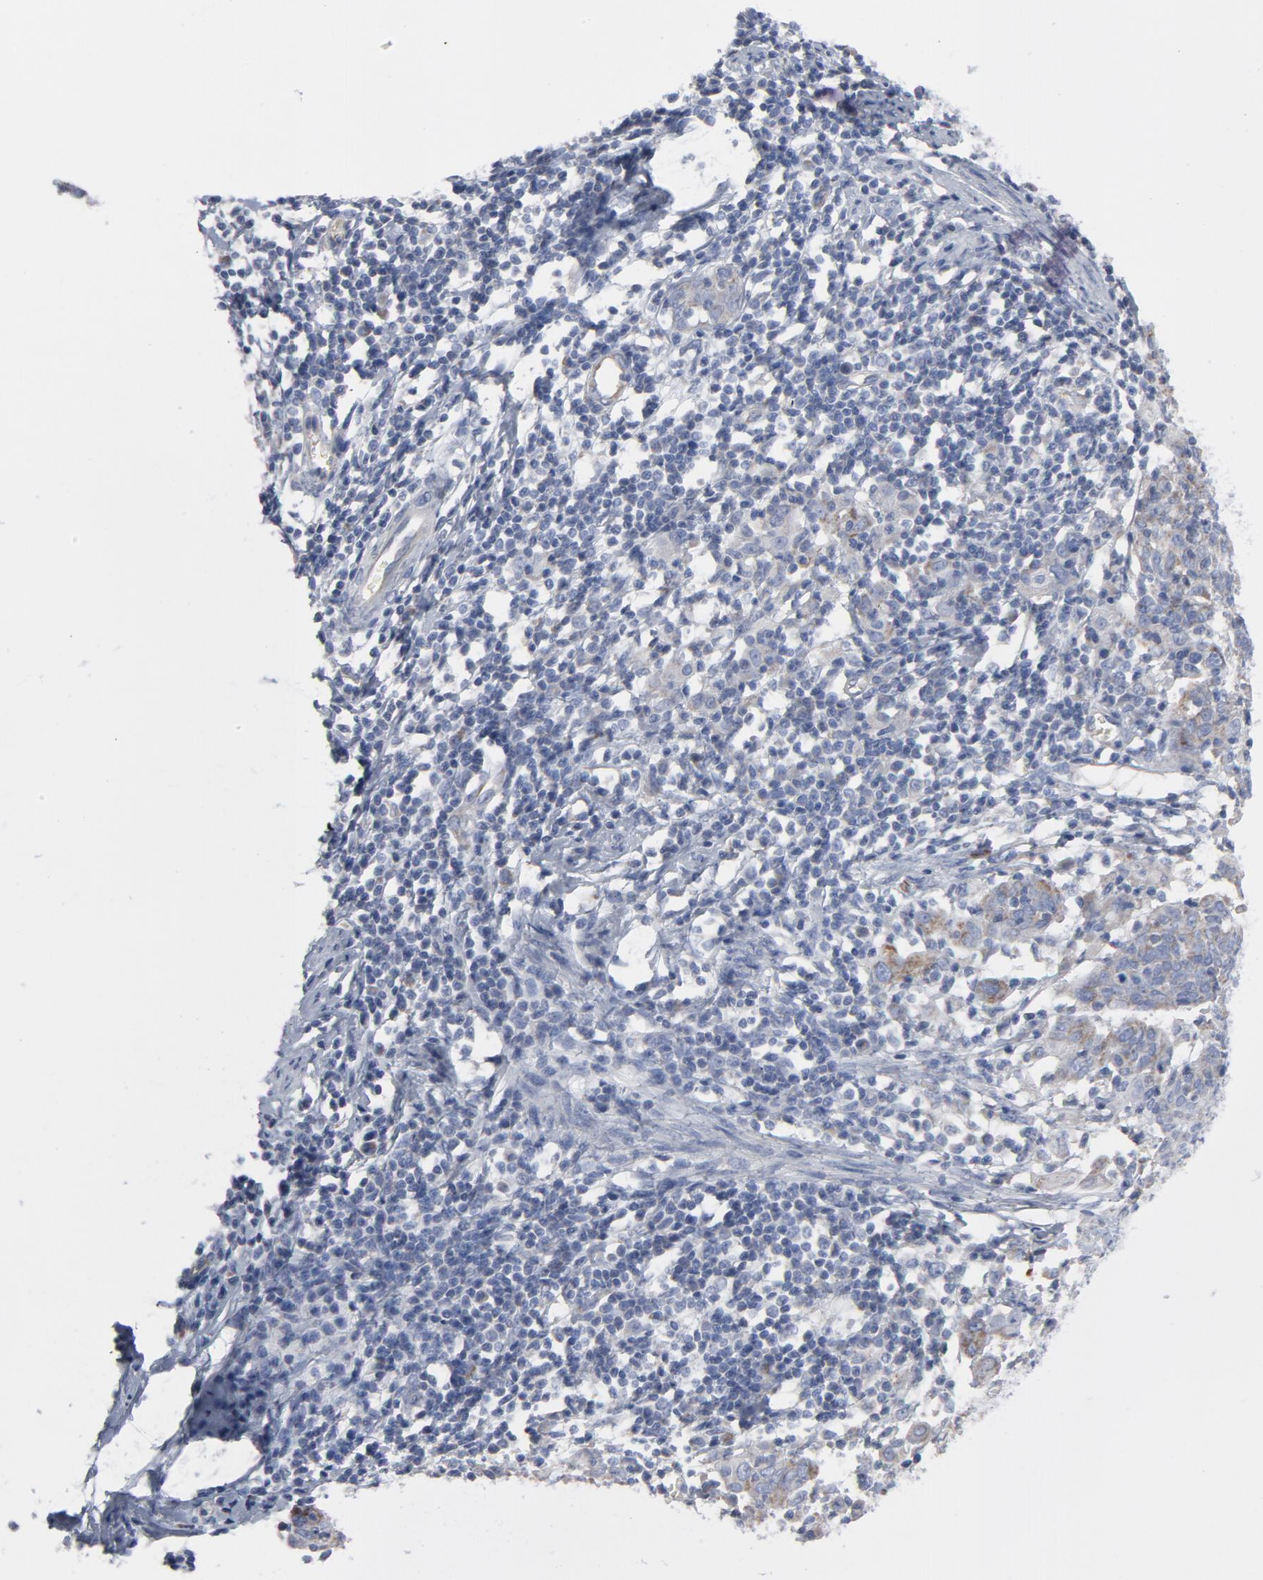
{"staining": {"intensity": "moderate", "quantity": ">75%", "location": "cytoplasmic/membranous"}, "tissue": "cervical cancer", "cell_type": "Tumor cells", "image_type": "cancer", "snomed": [{"axis": "morphology", "description": "Normal tissue, NOS"}, {"axis": "morphology", "description": "Squamous cell carcinoma, NOS"}, {"axis": "topography", "description": "Cervix"}], "caption": "Cervical cancer tissue exhibits moderate cytoplasmic/membranous positivity in approximately >75% of tumor cells, visualized by immunohistochemistry.", "gene": "OXA1L", "patient": {"sex": "female", "age": 67}}